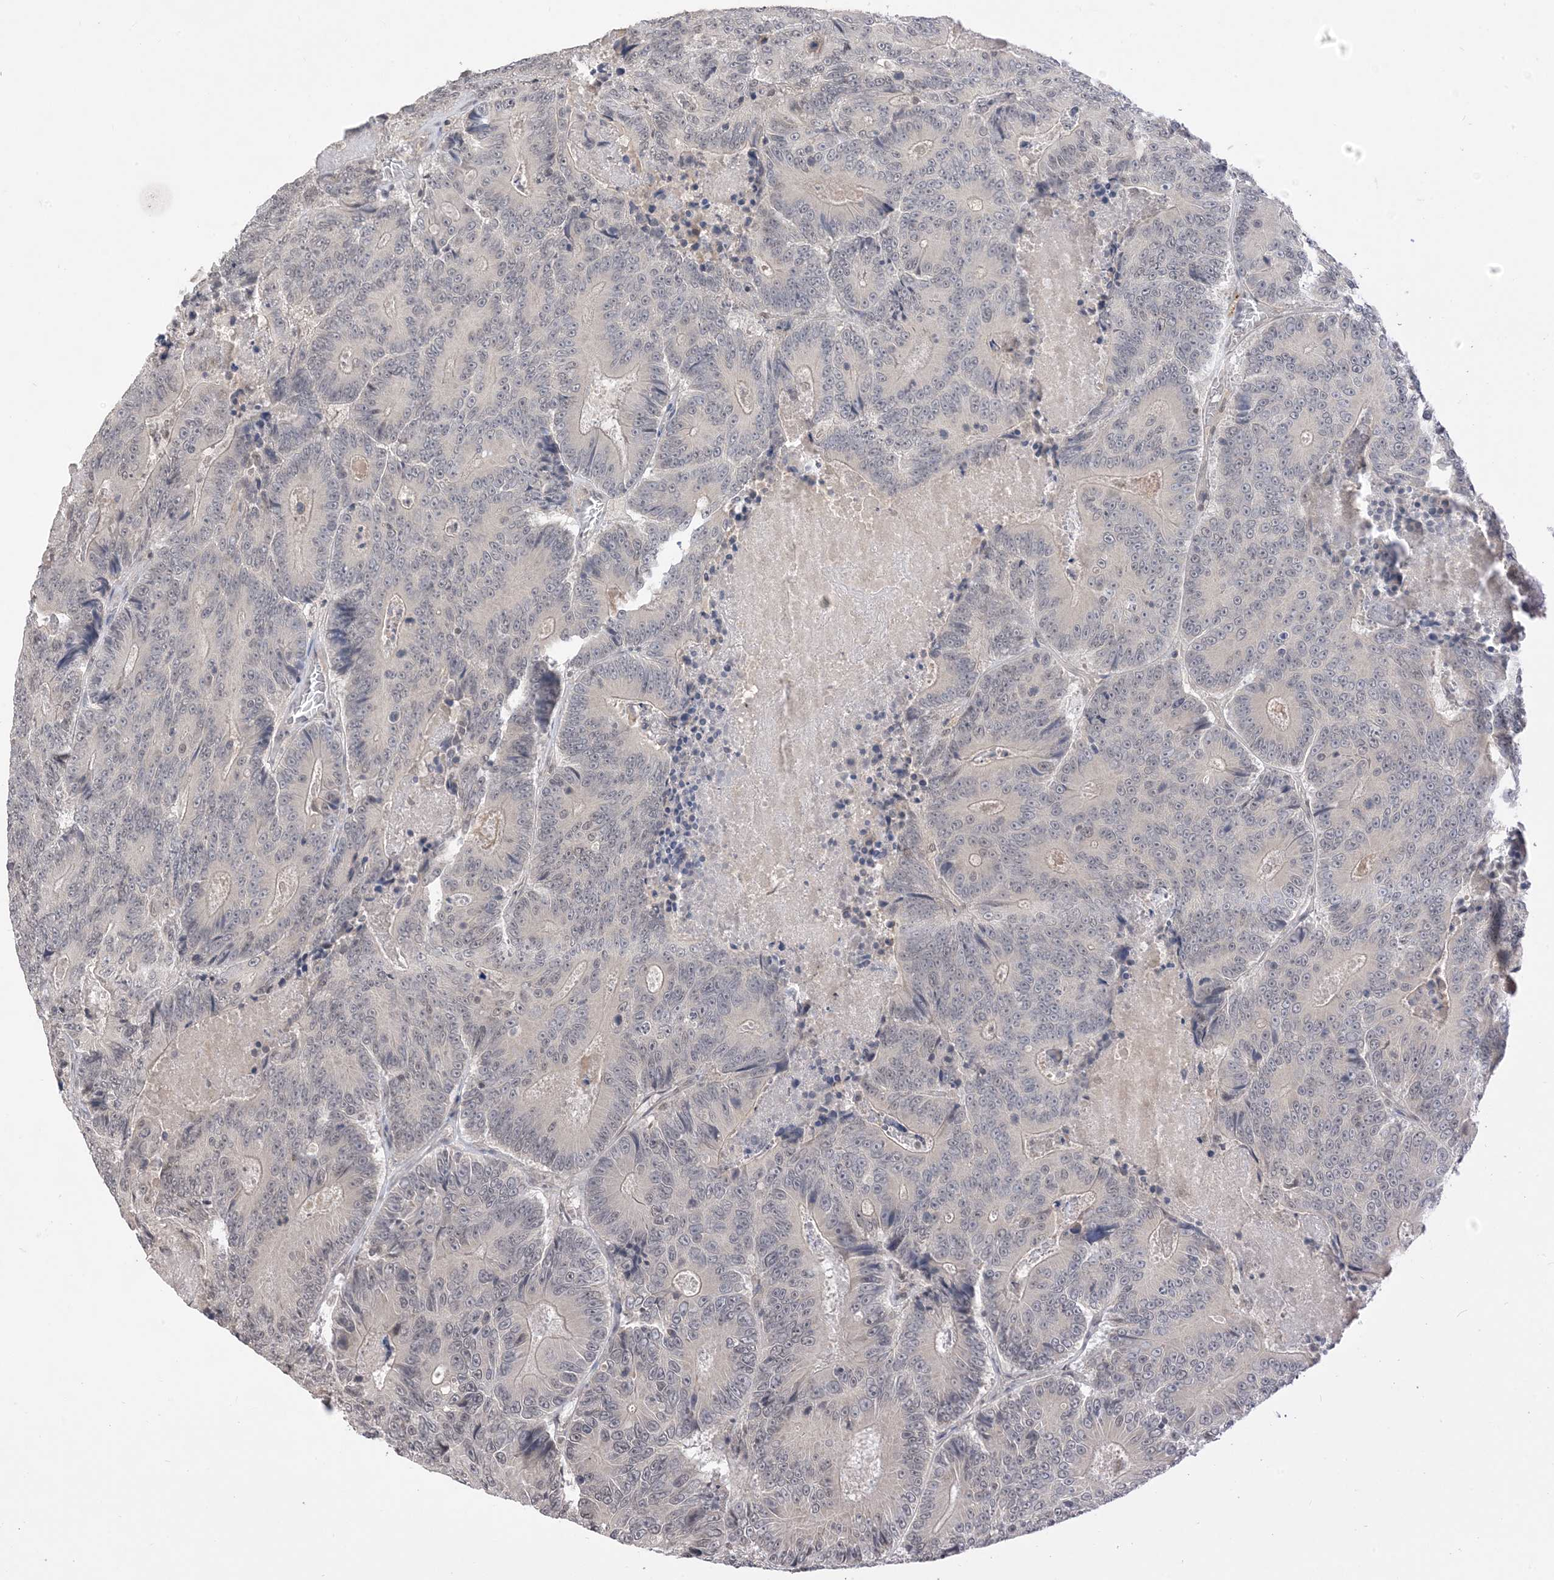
{"staining": {"intensity": "negative", "quantity": "none", "location": "none"}, "tissue": "colorectal cancer", "cell_type": "Tumor cells", "image_type": "cancer", "snomed": [{"axis": "morphology", "description": "Adenocarcinoma, NOS"}, {"axis": "topography", "description": "Colon"}], "caption": "This is an immunohistochemistry histopathology image of human colorectal adenocarcinoma. There is no positivity in tumor cells.", "gene": "RANBP9", "patient": {"sex": "male", "age": 83}}